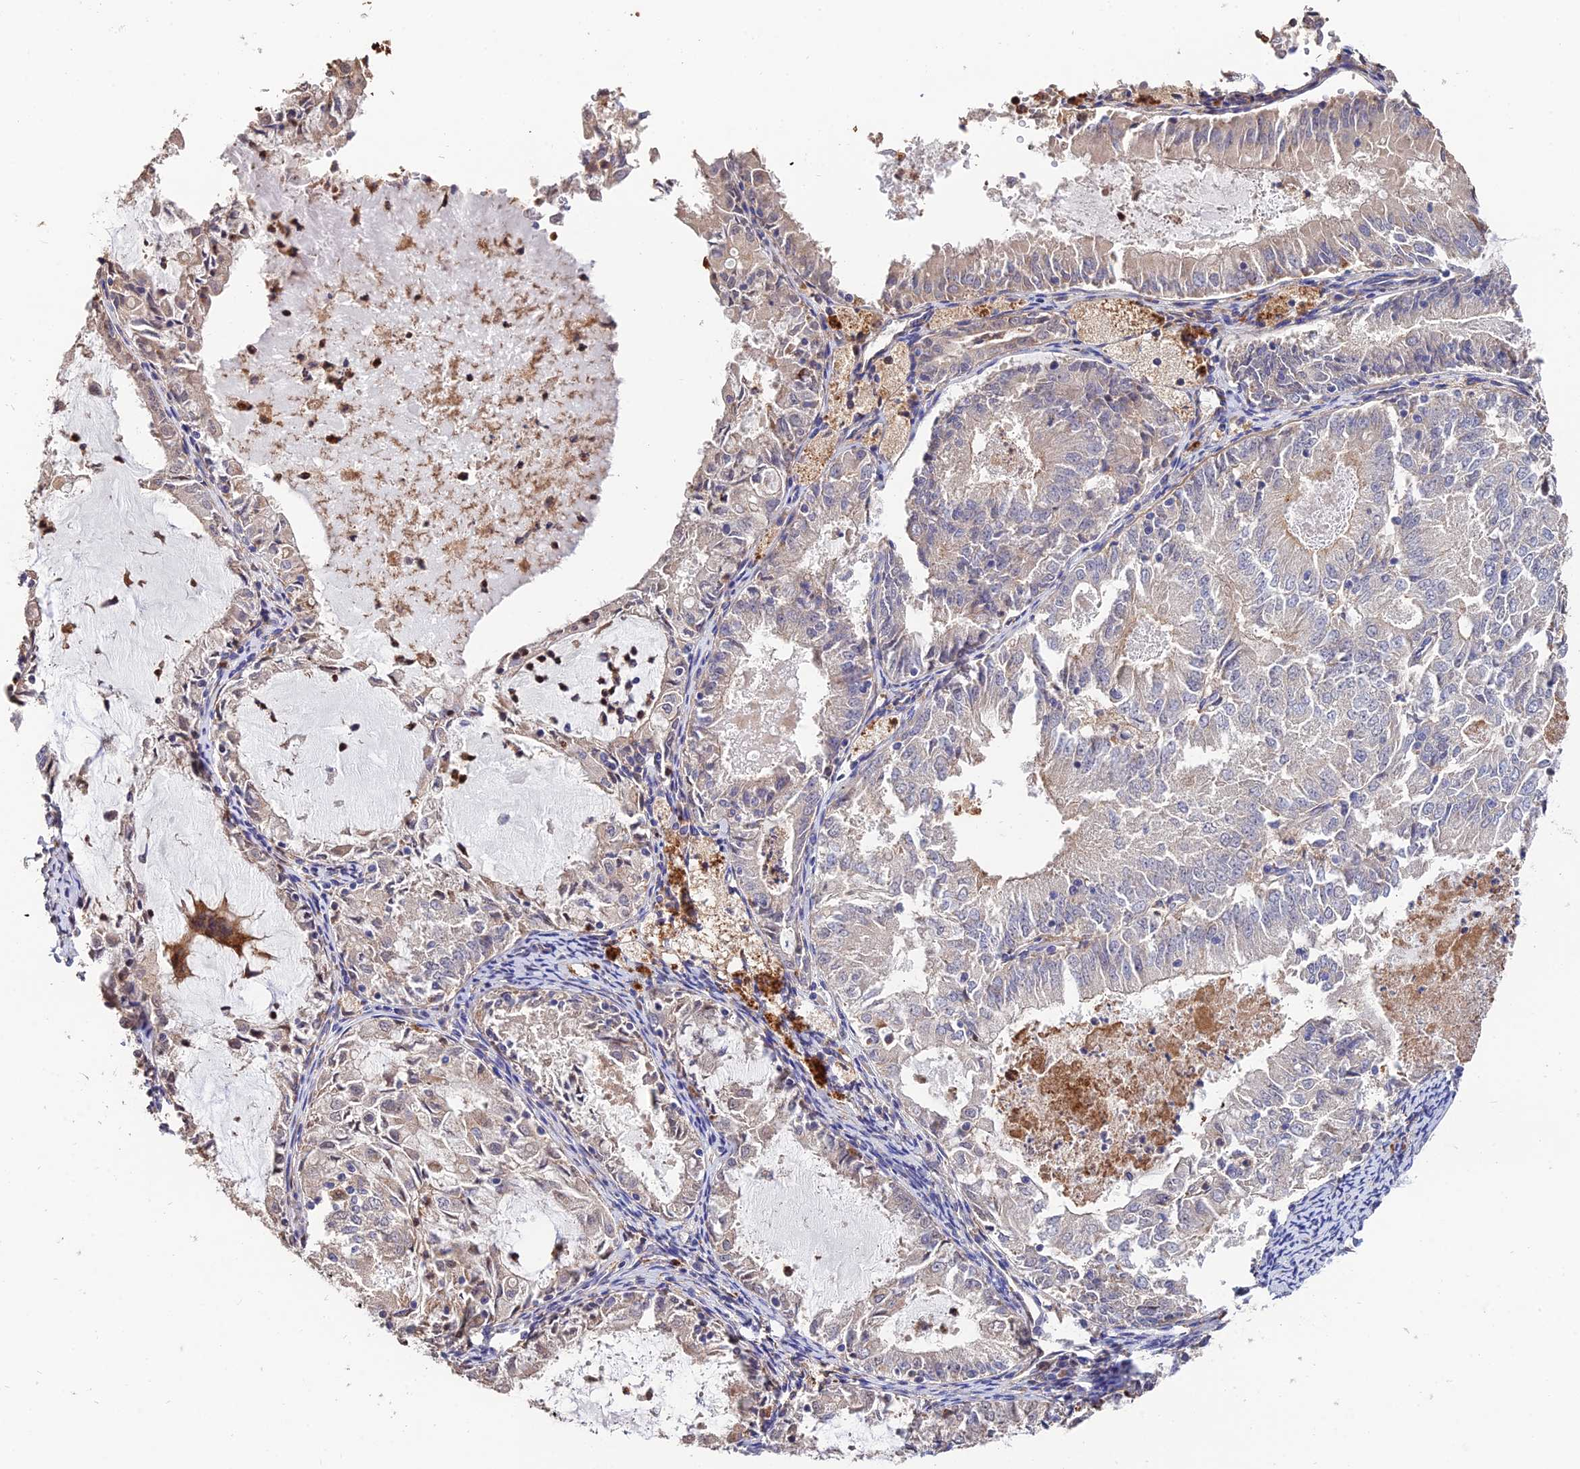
{"staining": {"intensity": "negative", "quantity": "none", "location": "none"}, "tissue": "endometrial cancer", "cell_type": "Tumor cells", "image_type": "cancer", "snomed": [{"axis": "morphology", "description": "Adenocarcinoma, NOS"}, {"axis": "topography", "description": "Endometrium"}], "caption": "High magnification brightfield microscopy of endometrial cancer stained with DAB (3,3'-diaminobenzidine) (brown) and counterstained with hematoxylin (blue): tumor cells show no significant positivity. (DAB (3,3'-diaminobenzidine) immunohistochemistry (IHC), high magnification).", "gene": "ACTR5", "patient": {"sex": "female", "age": 57}}